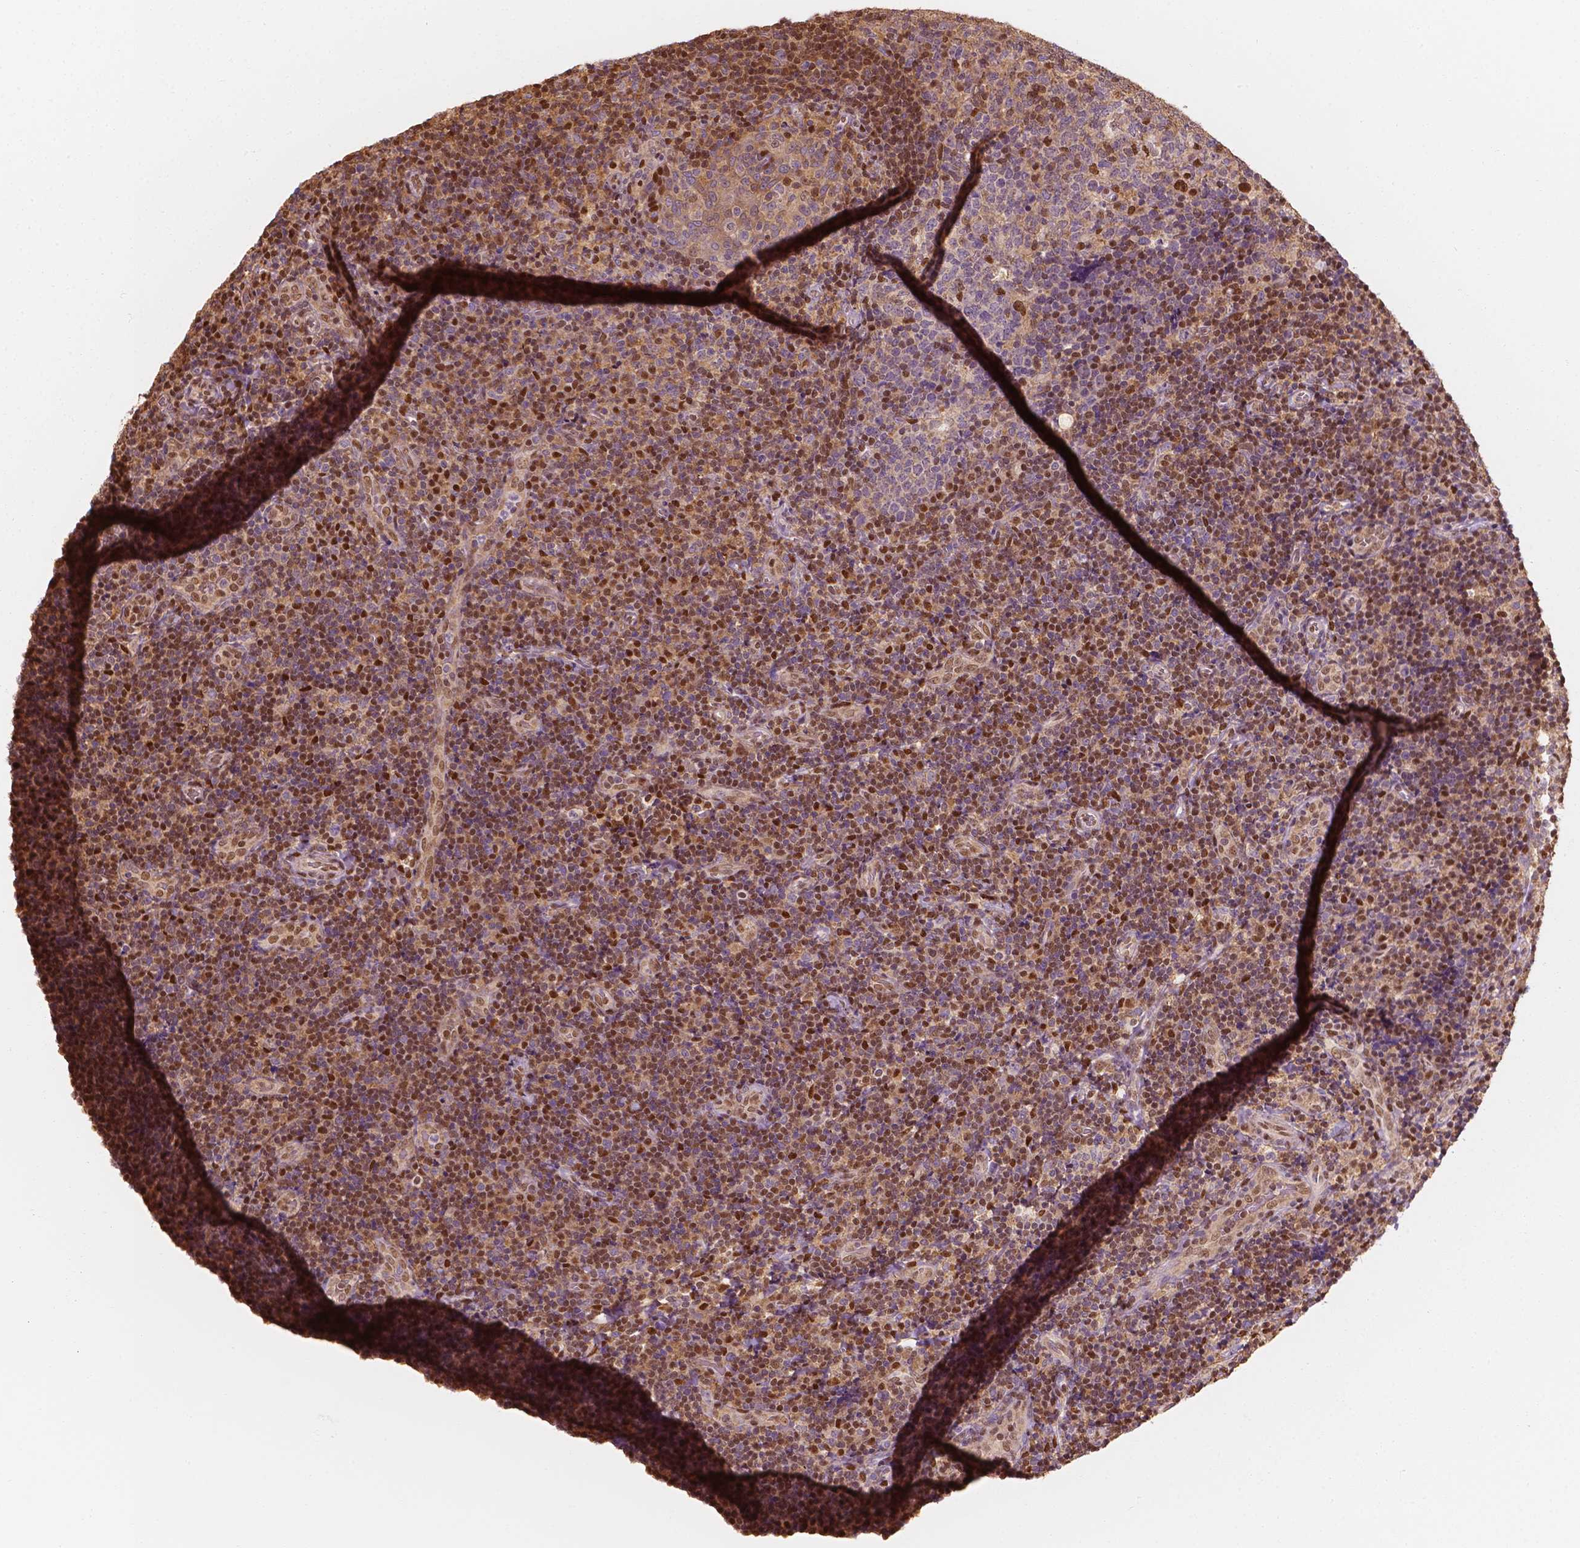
{"staining": {"intensity": "moderate", "quantity": "<25%", "location": "nuclear"}, "tissue": "tonsil", "cell_type": "Germinal center cells", "image_type": "normal", "snomed": [{"axis": "morphology", "description": "Normal tissue, NOS"}, {"axis": "topography", "description": "Tonsil"}], "caption": "Tonsil stained with a brown dye exhibits moderate nuclear positive expression in about <25% of germinal center cells.", "gene": "TBC1D17", "patient": {"sex": "male", "age": 17}}